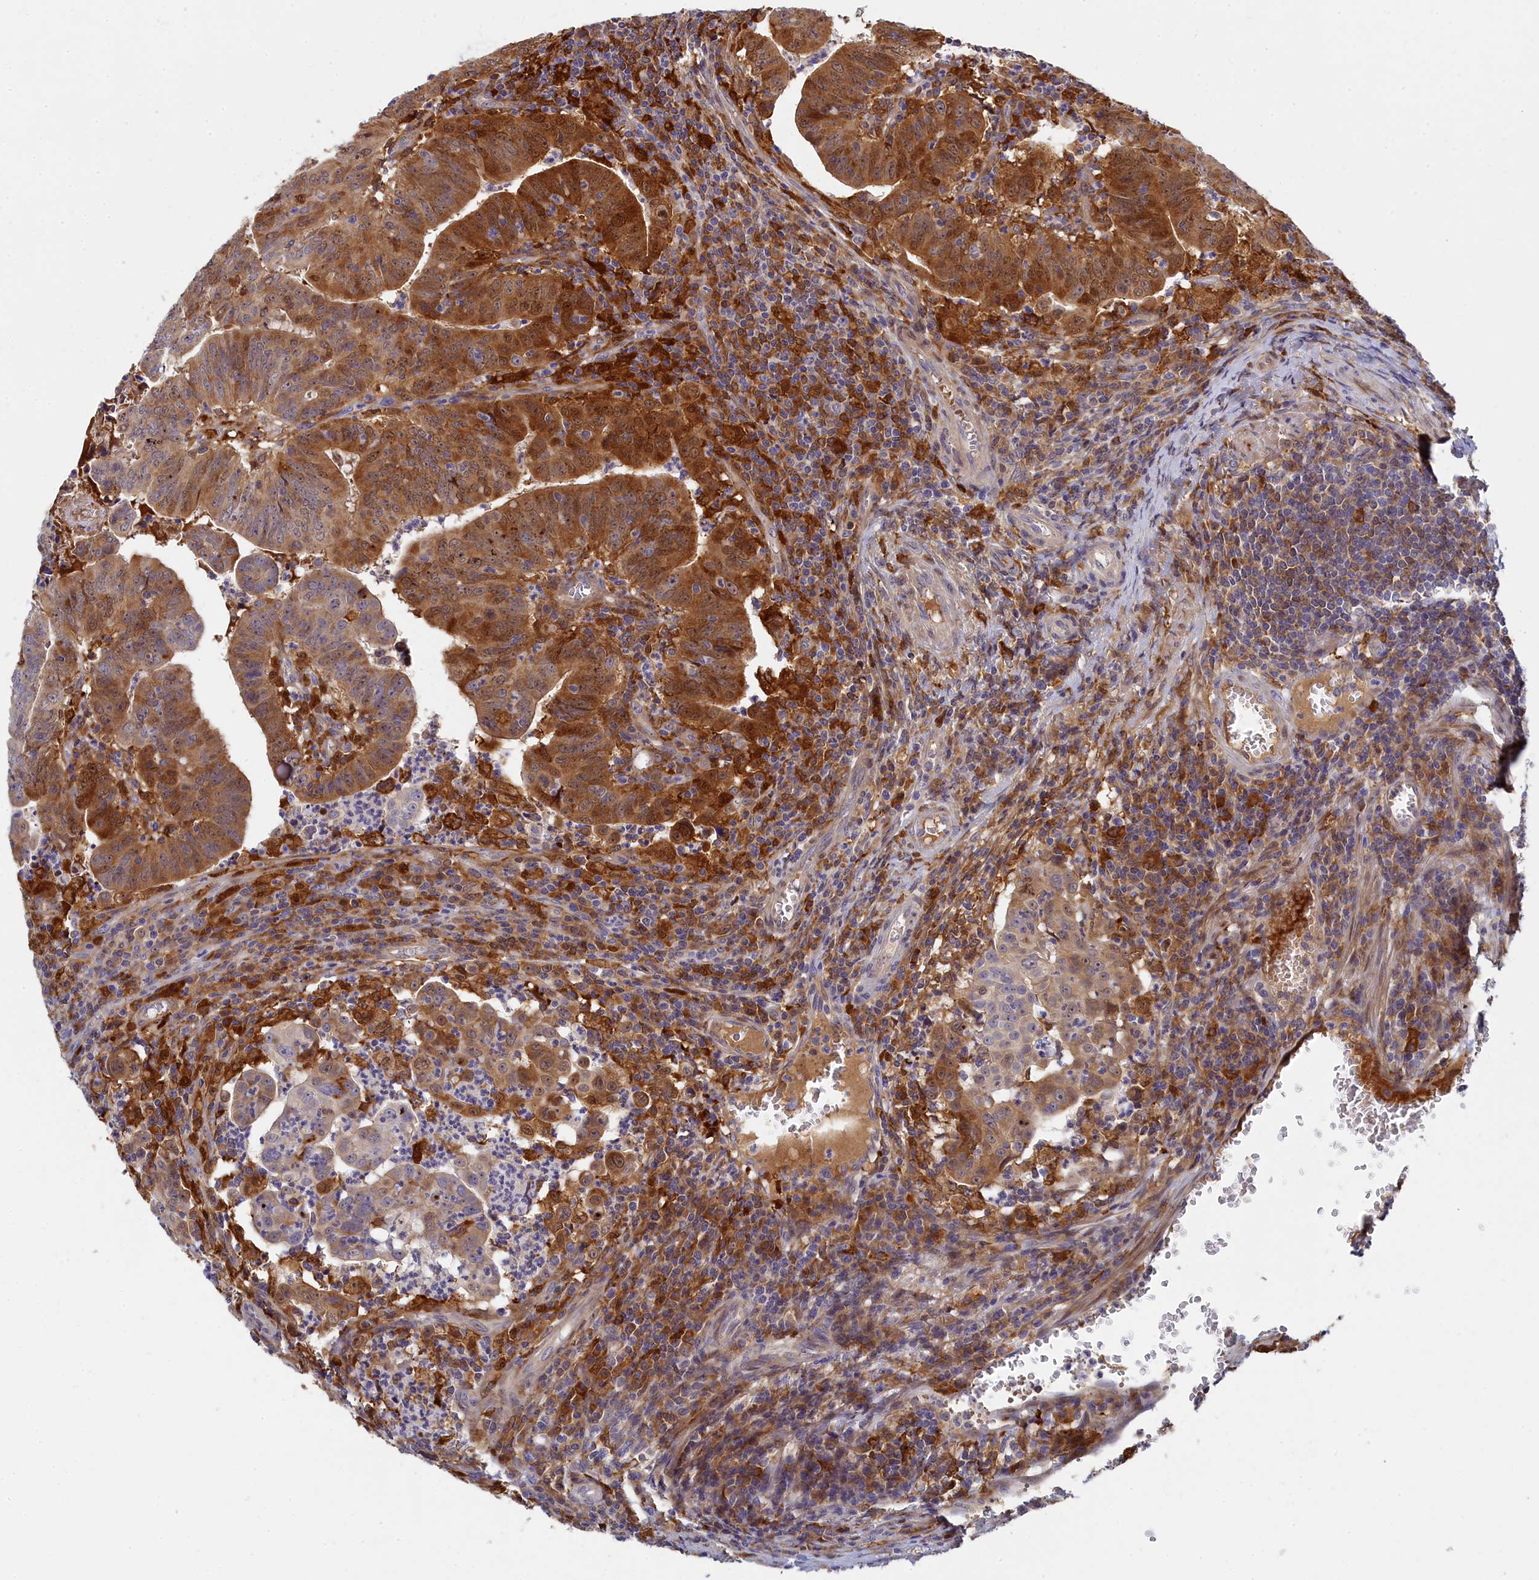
{"staining": {"intensity": "moderate", "quantity": ">75%", "location": "cytoplasmic/membranous"}, "tissue": "colorectal cancer", "cell_type": "Tumor cells", "image_type": "cancer", "snomed": [{"axis": "morphology", "description": "Adenocarcinoma, NOS"}, {"axis": "topography", "description": "Rectum"}], "caption": "Tumor cells exhibit medium levels of moderate cytoplasmic/membranous positivity in approximately >75% of cells in human colorectal cancer (adenocarcinoma).", "gene": "SPATA5L1", "patient": {"sex": "male", "age": 69}}